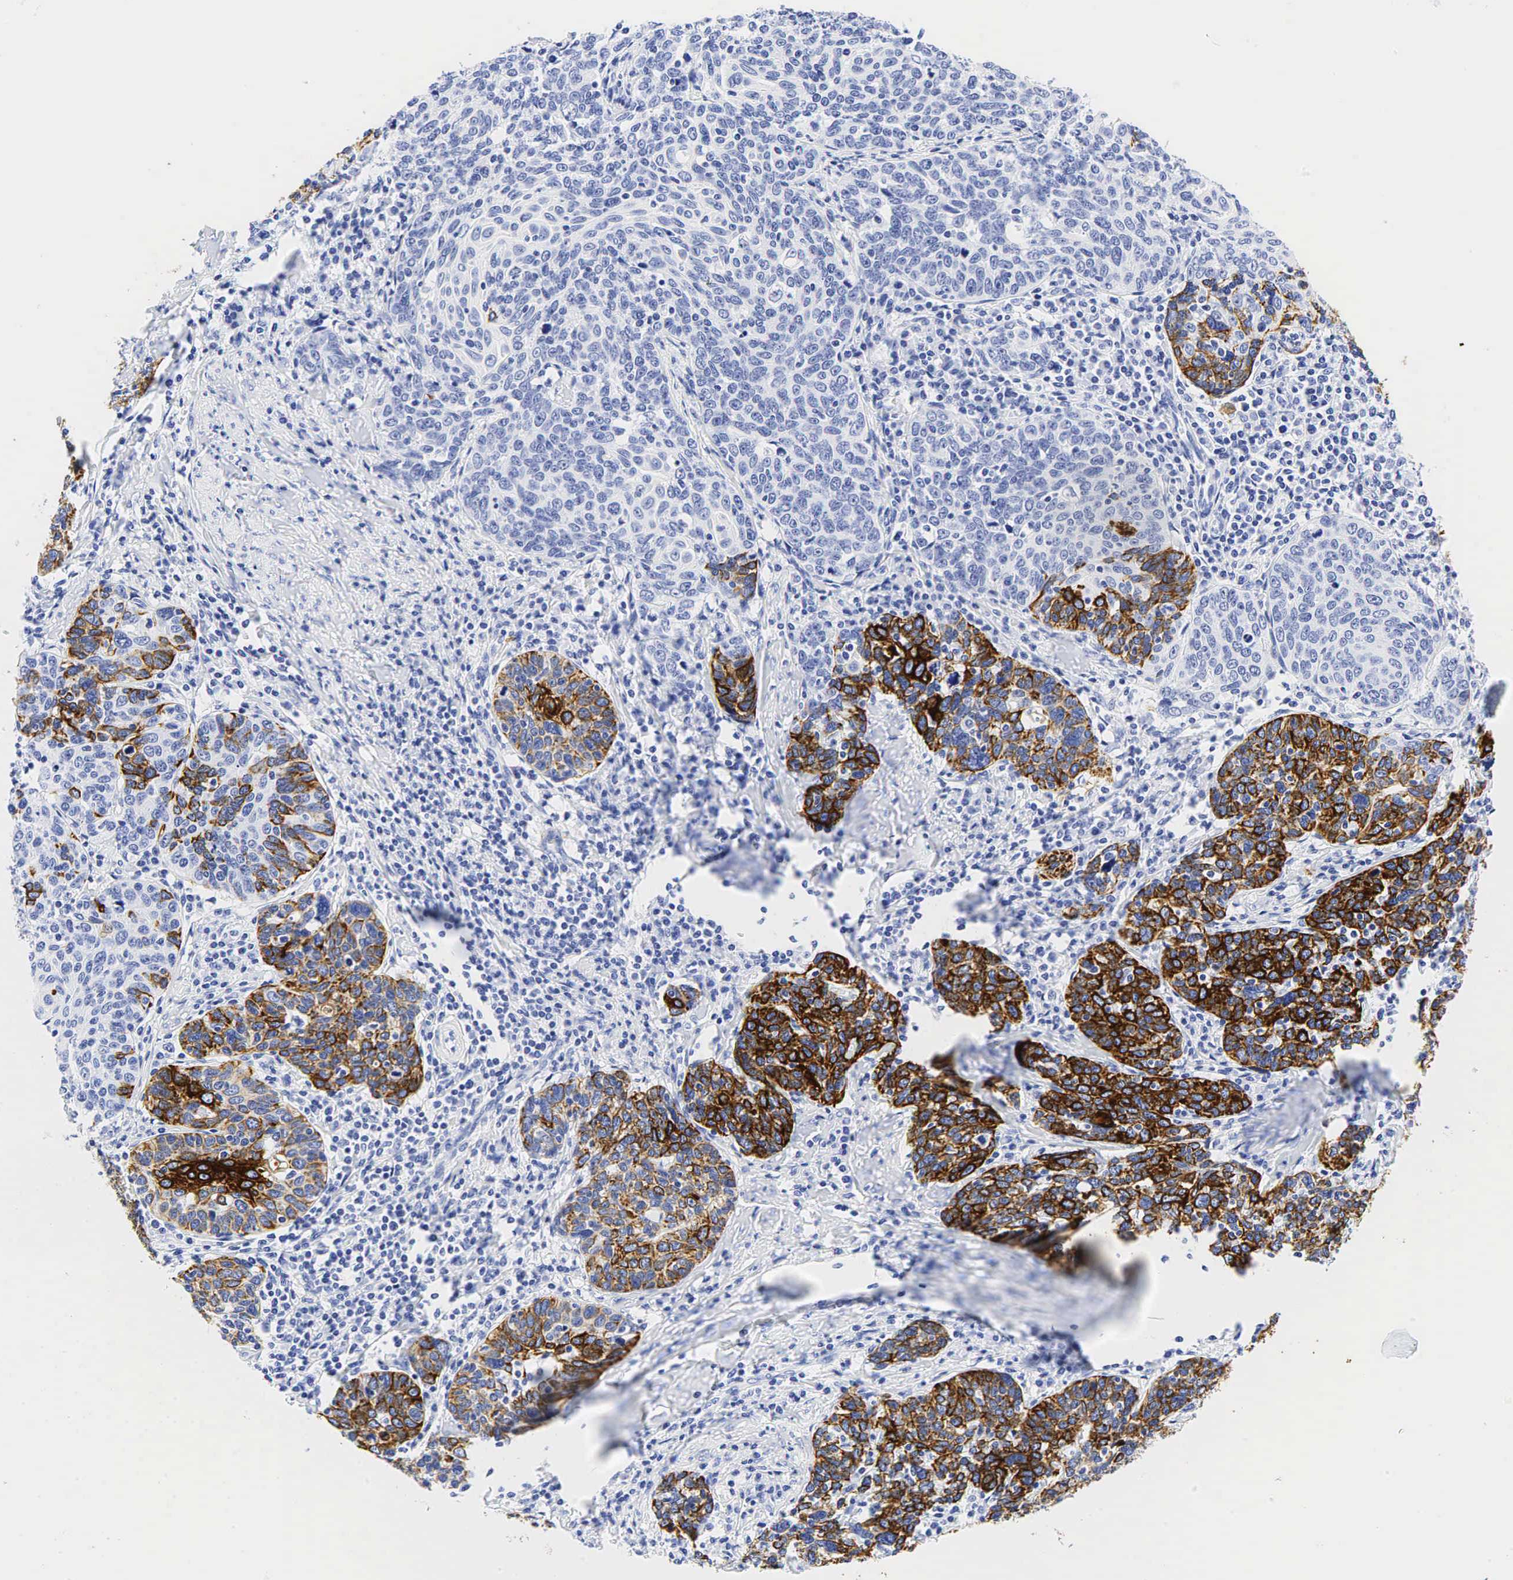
{"staining": {"intensity": "moderate", "quantity": "25%-75%", "location": "cytoplasmic/membranous"}, "tissue": "cervical cancer", "cell_type": "Tumor cells", "image_type": "cancer", "snomed": [{"axis": "morphology", "description": "Squamous cell carcinoma, NOS"}, {"axis": "topography", "description": "Cervix"}], "caption": "Protein staining by IHC shows moderate cytoplasmic/membranous positivity in approximately 25%-75% of tumor cells in cervical squamous cell carcinoma.", "gene": "KRT7", "patient": {"sex": "female", "age": 41}}